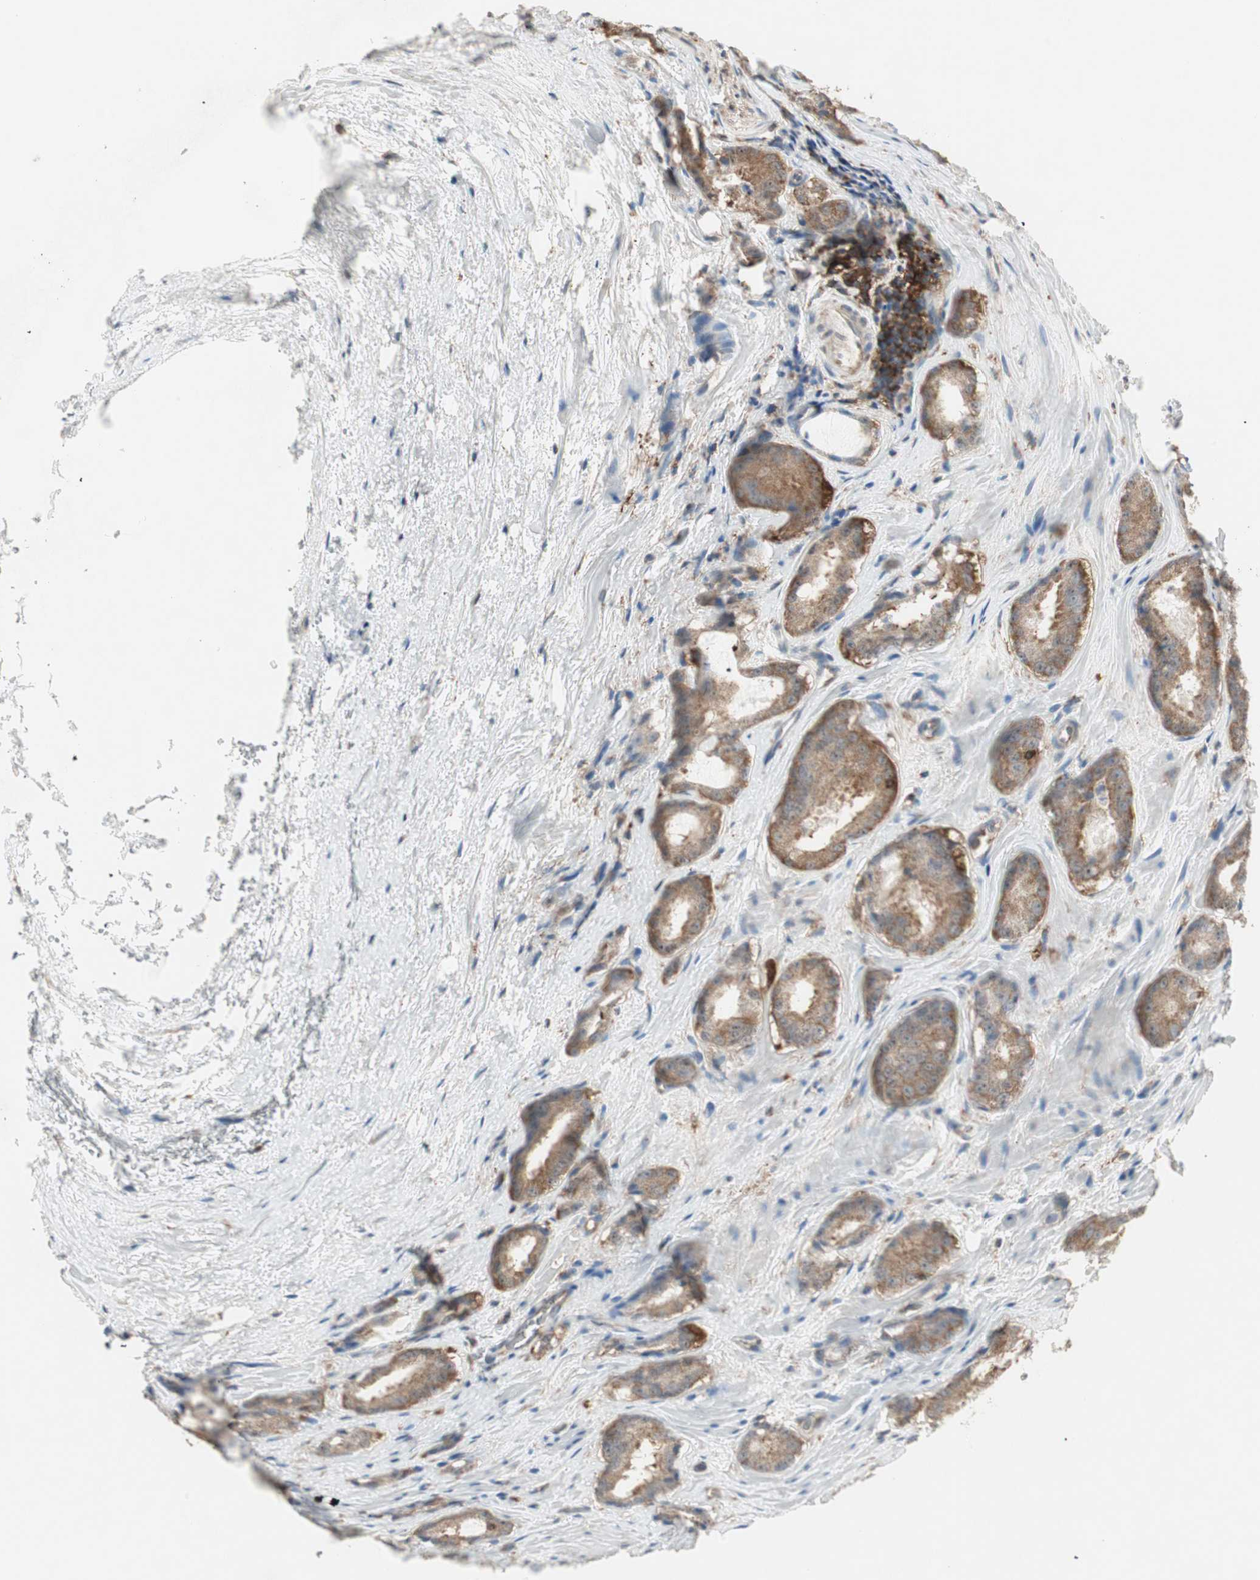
{"staining": {"intensity": "strong", "quantity": ">75%", "location": "cytoplasmic/membranous"}, "tissue": "prostate cancer", "cell_type": "Tumor cells", "image_type": "cancer", "snomed": [{"axis": "morphology", "description": "Adenocarcinoma, High grade"}, {"axis": "topography", "description": "Prostate"}], "caption": "High-grade adenocarcinoma (prostate) tissue demonstrates strong cytoplasmic/membranous expression in about >75% of tumor cells", "gene": "MMP3", "patient": {"sex": "male", "age": 64}}